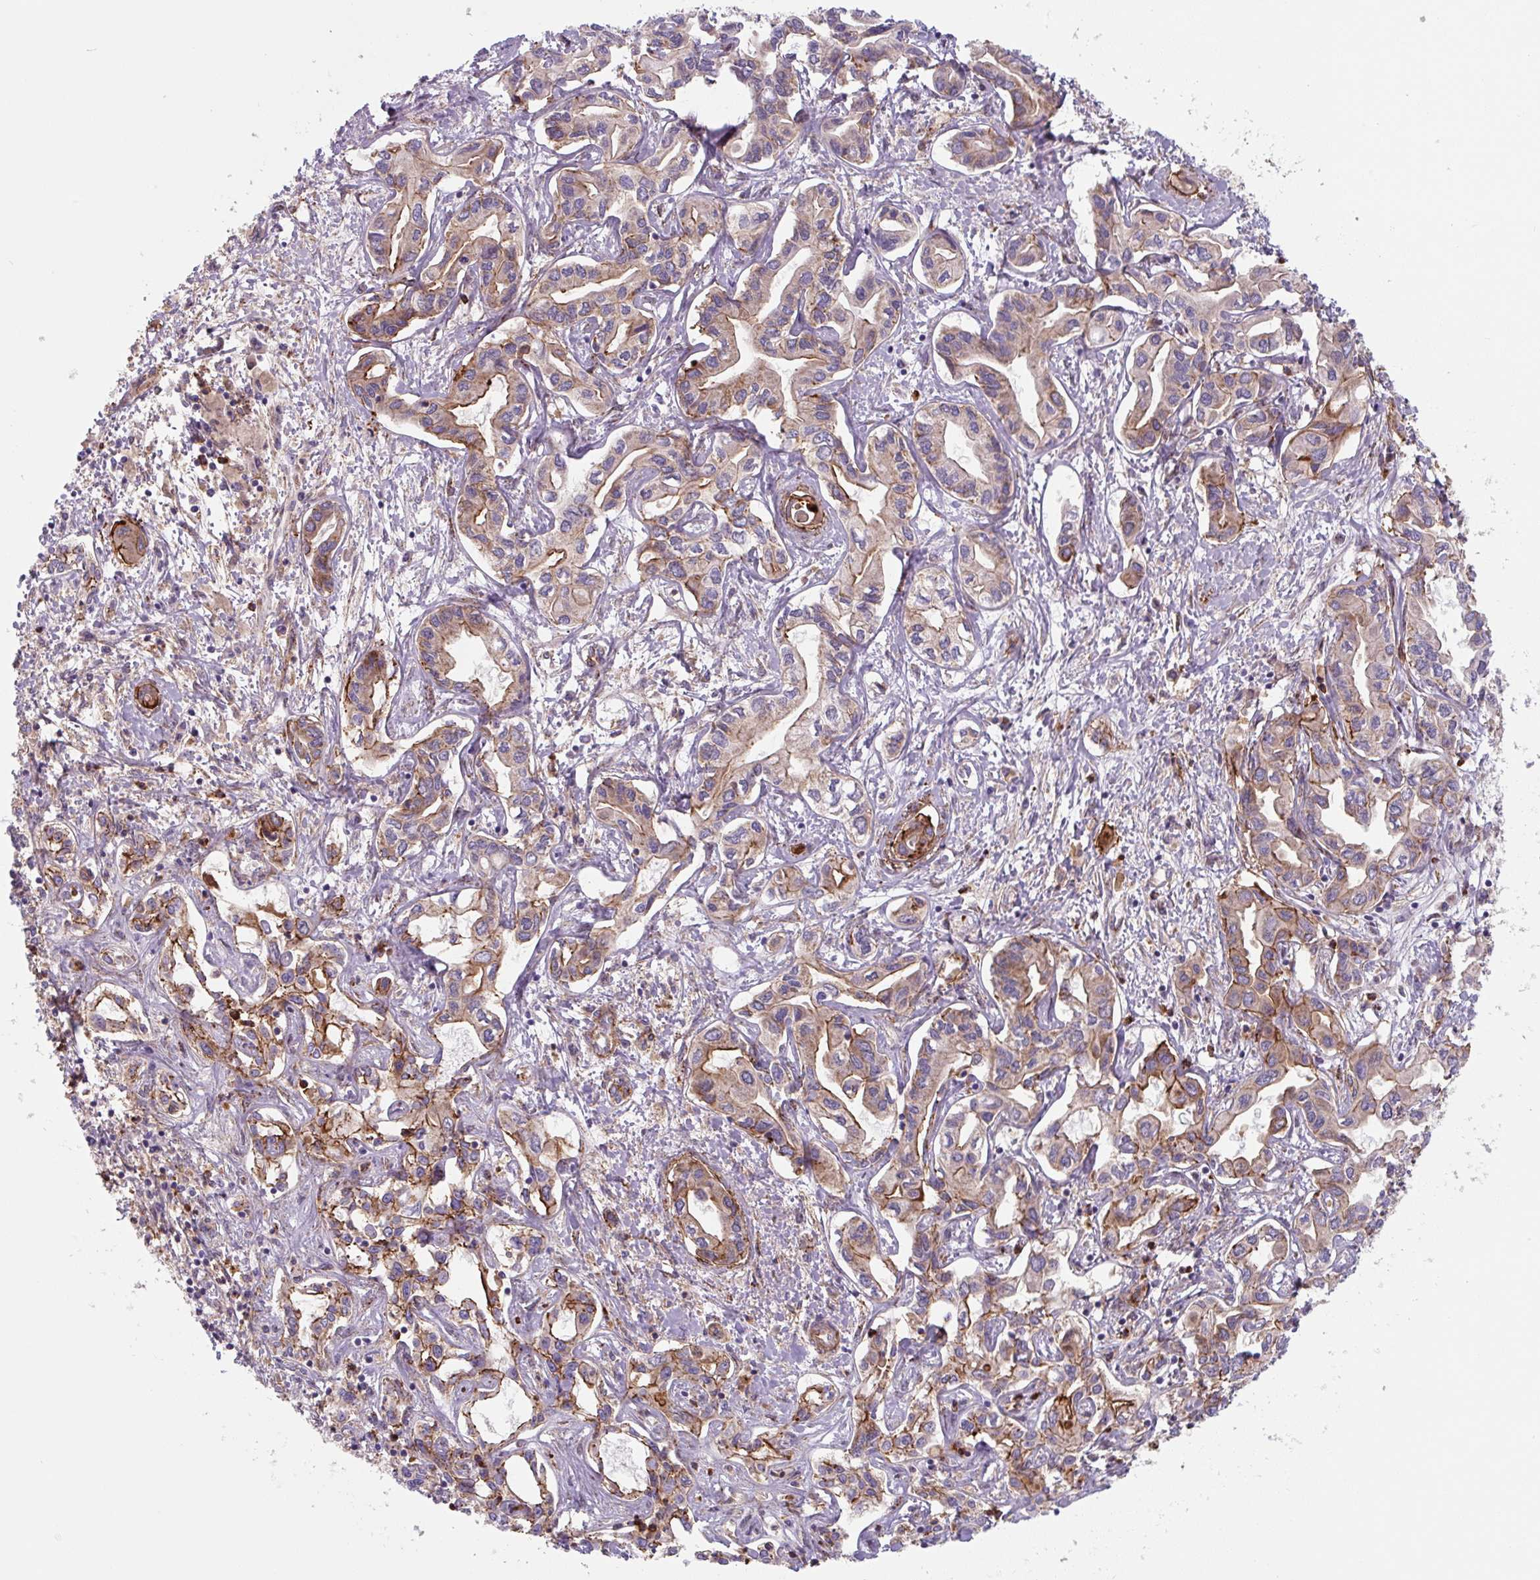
{"staining": {"intensity": "moderate", "quantity": ">75%", "location": "cytoplasmic/membranous"}, "tissue": "liver cancer", "cell_type": "Tumor cells", "image_type": "cancer", "snomed": [{"axis": "morphology", "description": "Cholangiocarcinoma"}, {"axis": "topography", "description": "Liver"}], "caption": "The immunohistochemical stain highlights moderate cytoplasmic/membranous staining in tumor cells of cholangiocarcinoma (liver) tissue.", "gene": "DHFR2", "patient": {"sex": "female", "age": 64}}